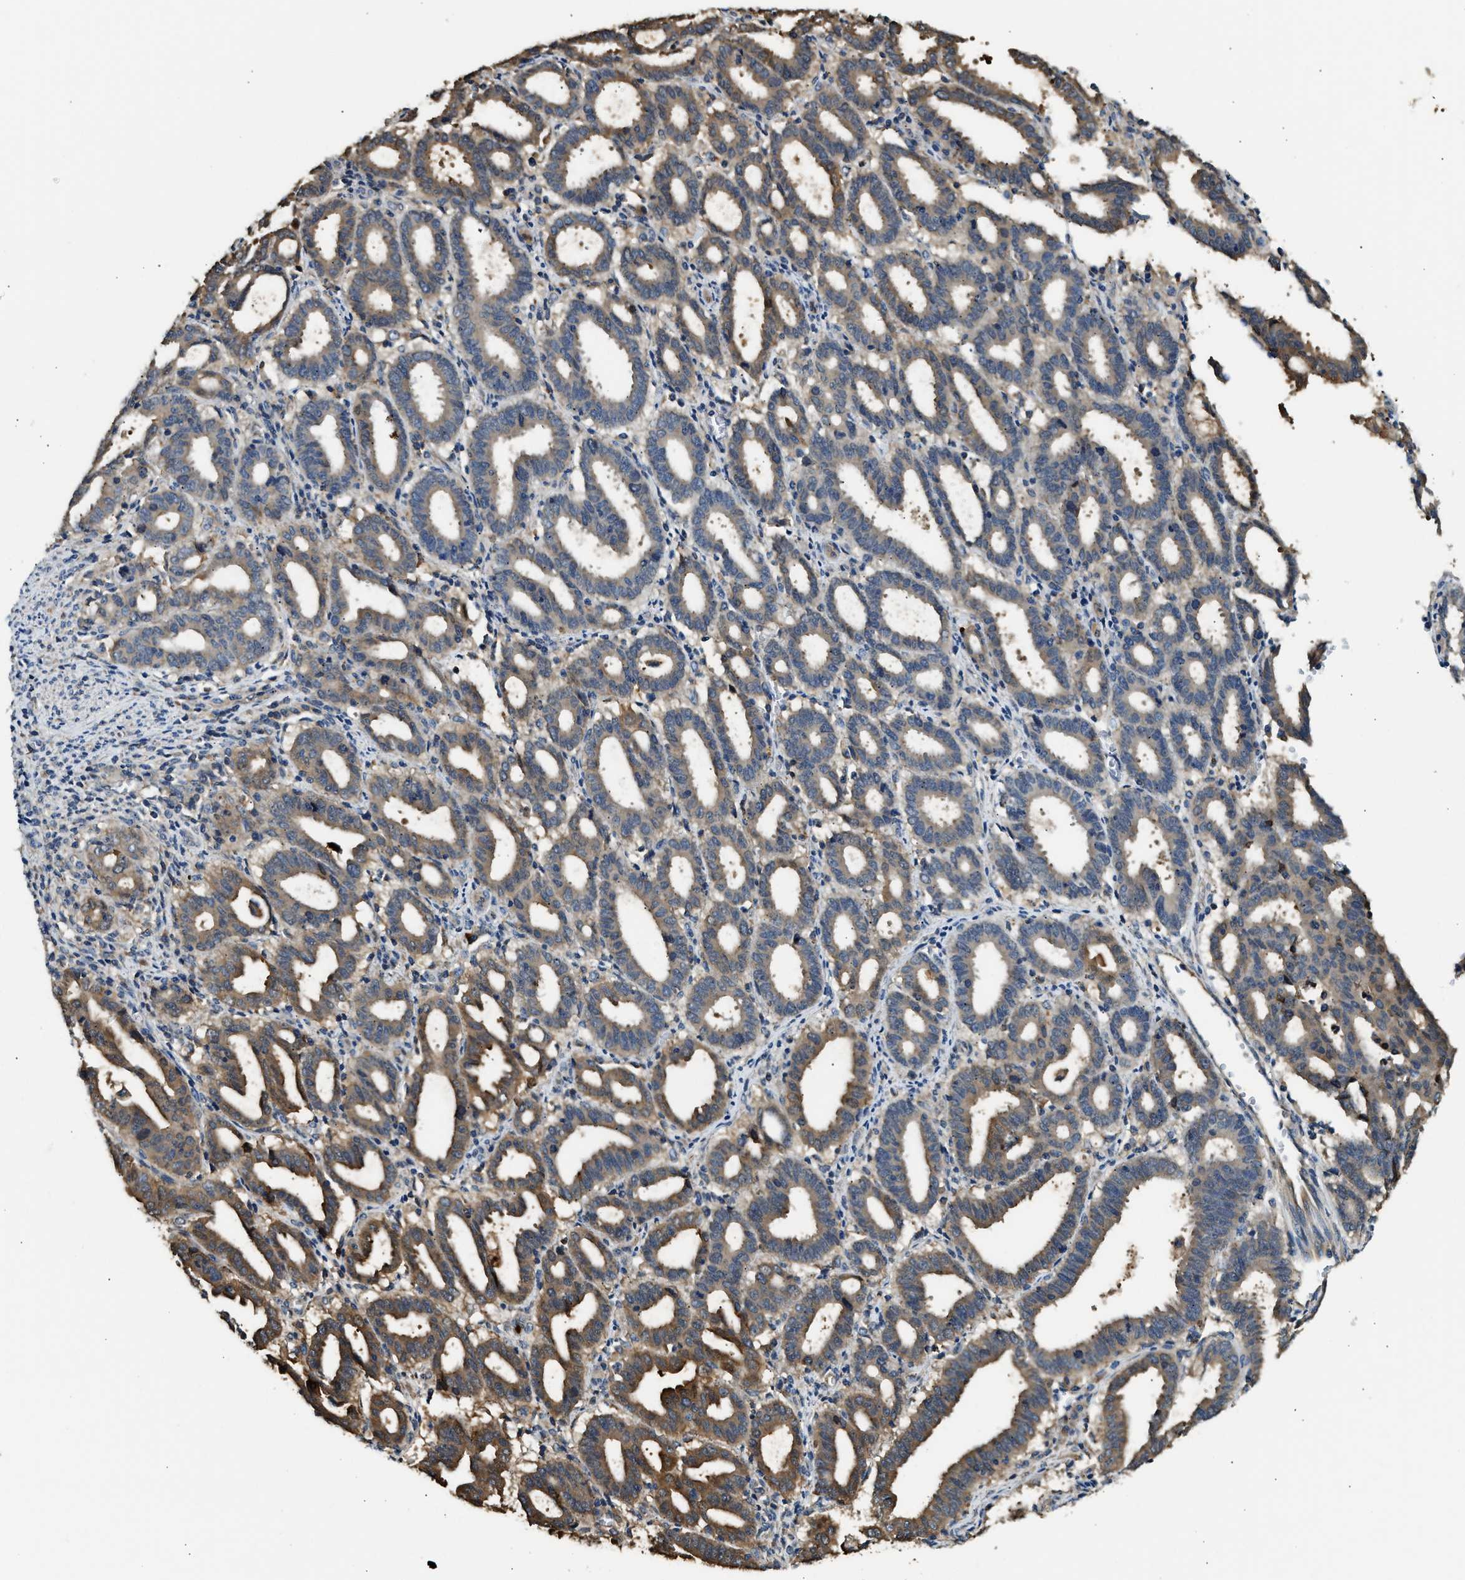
{"staining": {"intensity": "moderate", "quantity": "<25%", "location": "cytoplasmic/membranous"}, "tissue": "endometrial cancer", "cell_type": "Tumor cells", "image_type": "cancer", "snomed": [{"axis": "morphology", "description": "Adenocarcinoma, NOS"}, {"axis": "topography", "description": "Uterus"}], "caption": "Human endometrial adenocarcinoma stained with a brown dye demonstrates moderate cytoplasmic/membranous positive expression in approximately <25% of tumor cells.", "gene": "ANXA3", "patient": {"sex": "female", "age": 83}}